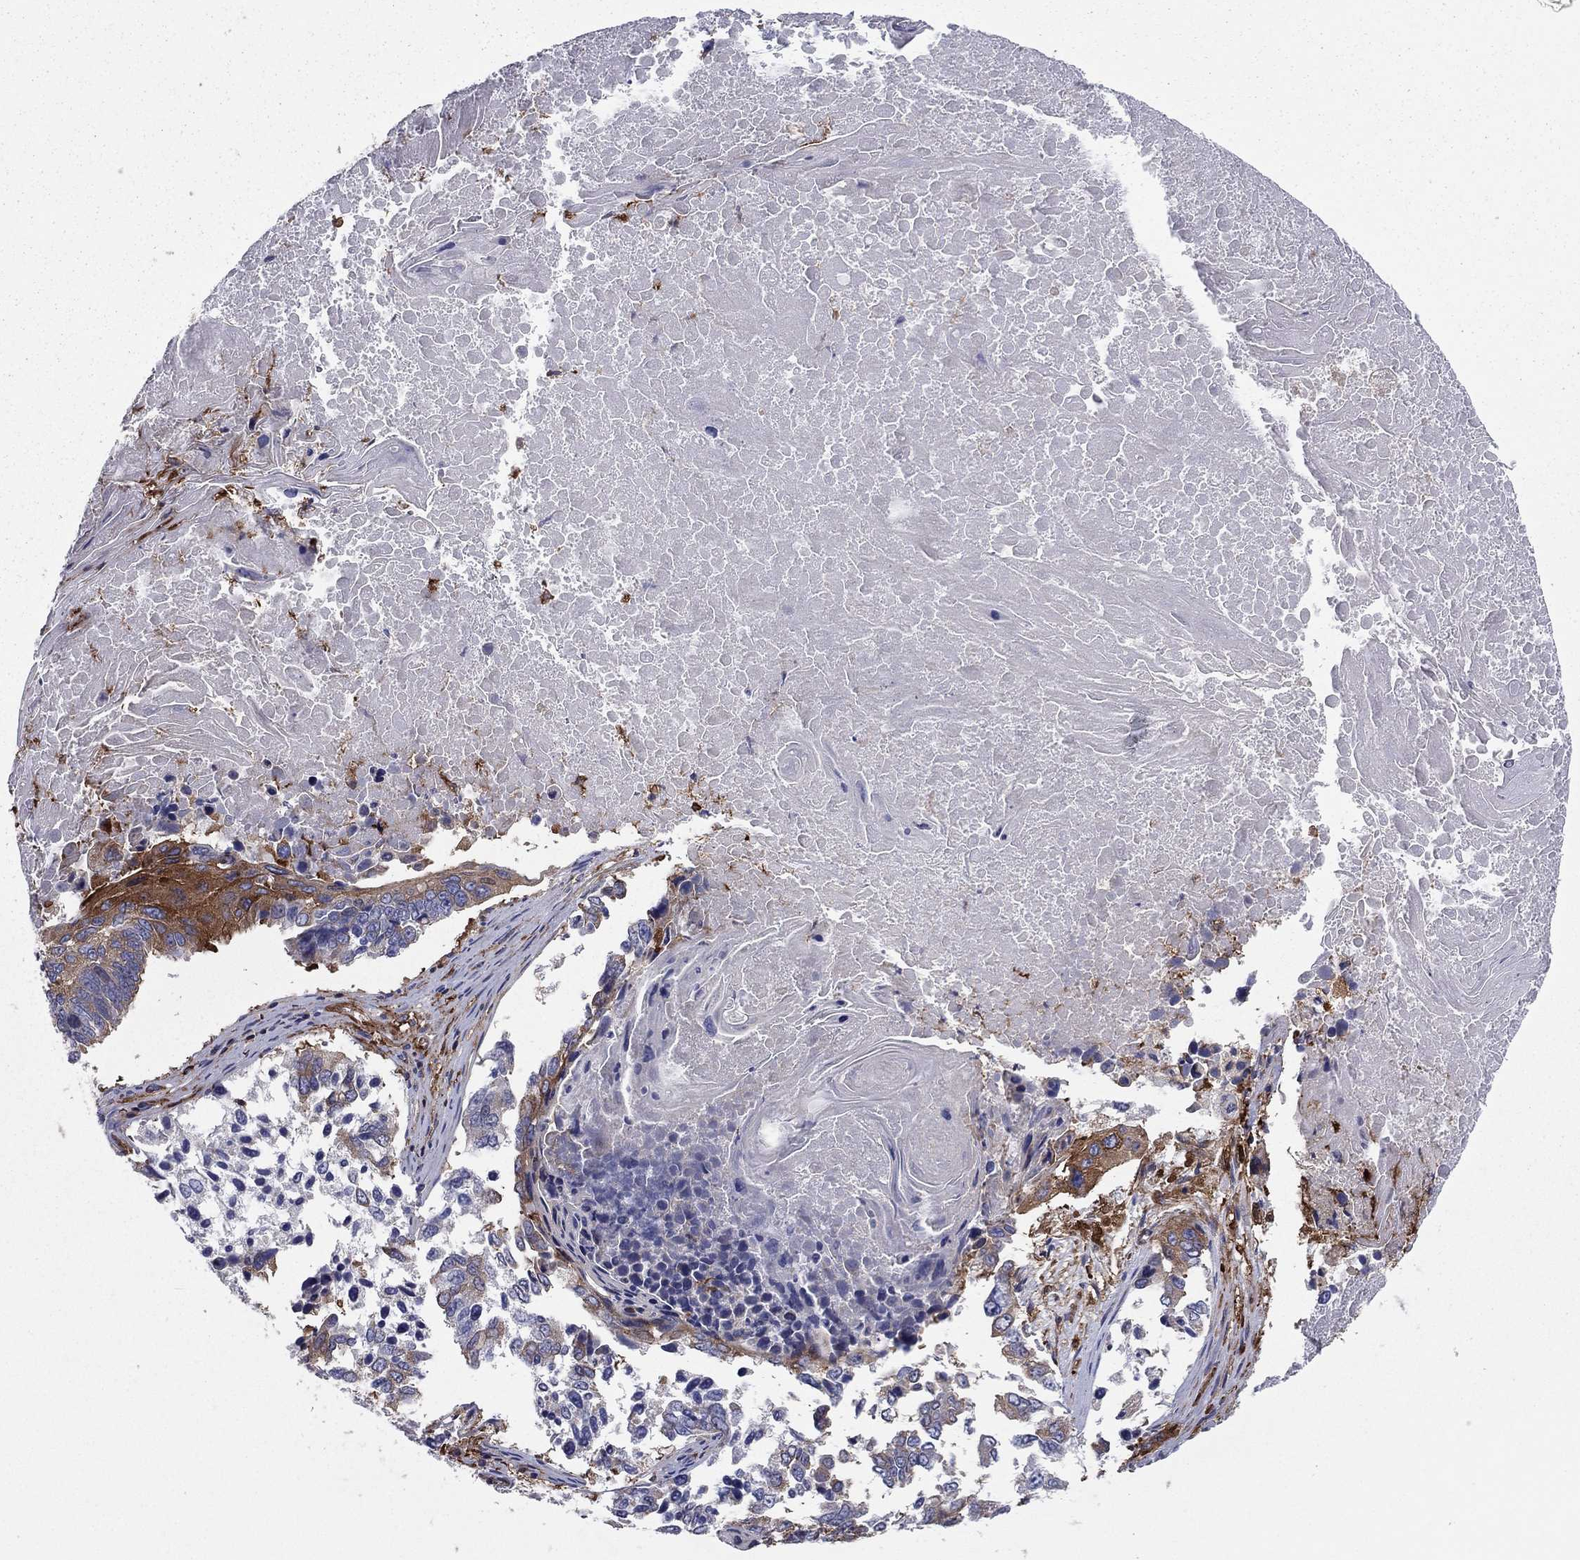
{"staining": {"intensity": "weak", "quantity": "25%-75%", "location": "cytoplasmic/membranous"}, "tissue": "lung cancer", "cell_type": "Tumor cells", "image_type": "cancer", "snomed": [{"axis": "morphology", "description": "Squamous cell carcinoma, NOS"}, {"axis": "topography", "description": "Lung"}], "caption": "This micrograph demonstrates immunohistochemistry staining of human lung cancer (squamous cell carcinoma), with low weak cytoplasmic/membranous staining in approximately 25%-75% of tumor cells.", "gene": "EHBP1L1", "patient": {"sex": "male", "age": 73}}